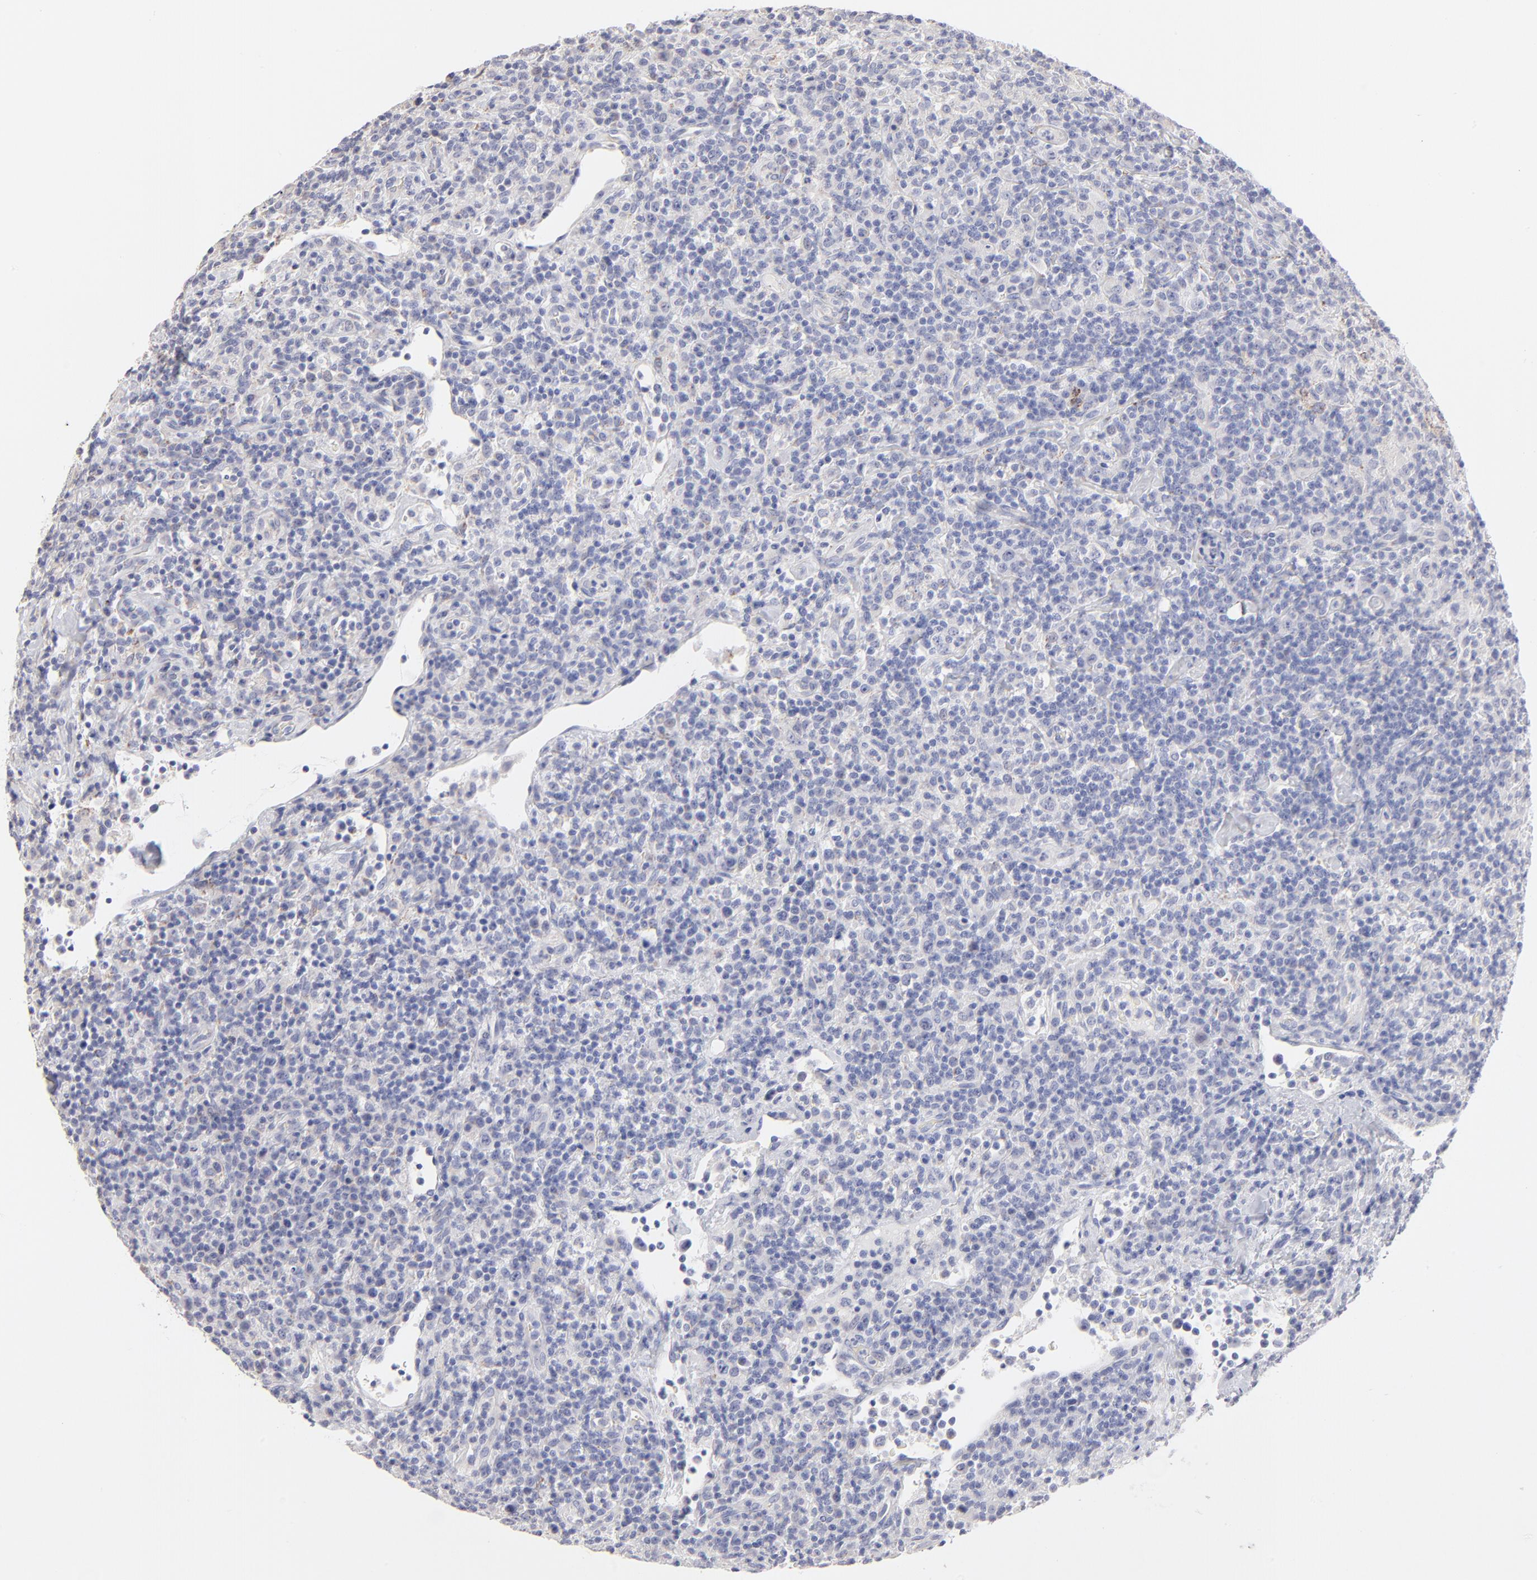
{"staining": {"intensity": "negative", "quantity": "none", "location": "none"}, "tissue": "lymphoma", "cell_type": "Tumor cells", "image_type": "cancer", "snomed": [{"axis": "morphology", "description": "Hodgkin's disease, NOS"}, {"axis": "topography", "description": "Lymph node"}], "caption": "There is no significant staining in tumor cells of Hodgkin's disease.", "gene": "TST", "patient": {"sex": "male", "age": 65}}